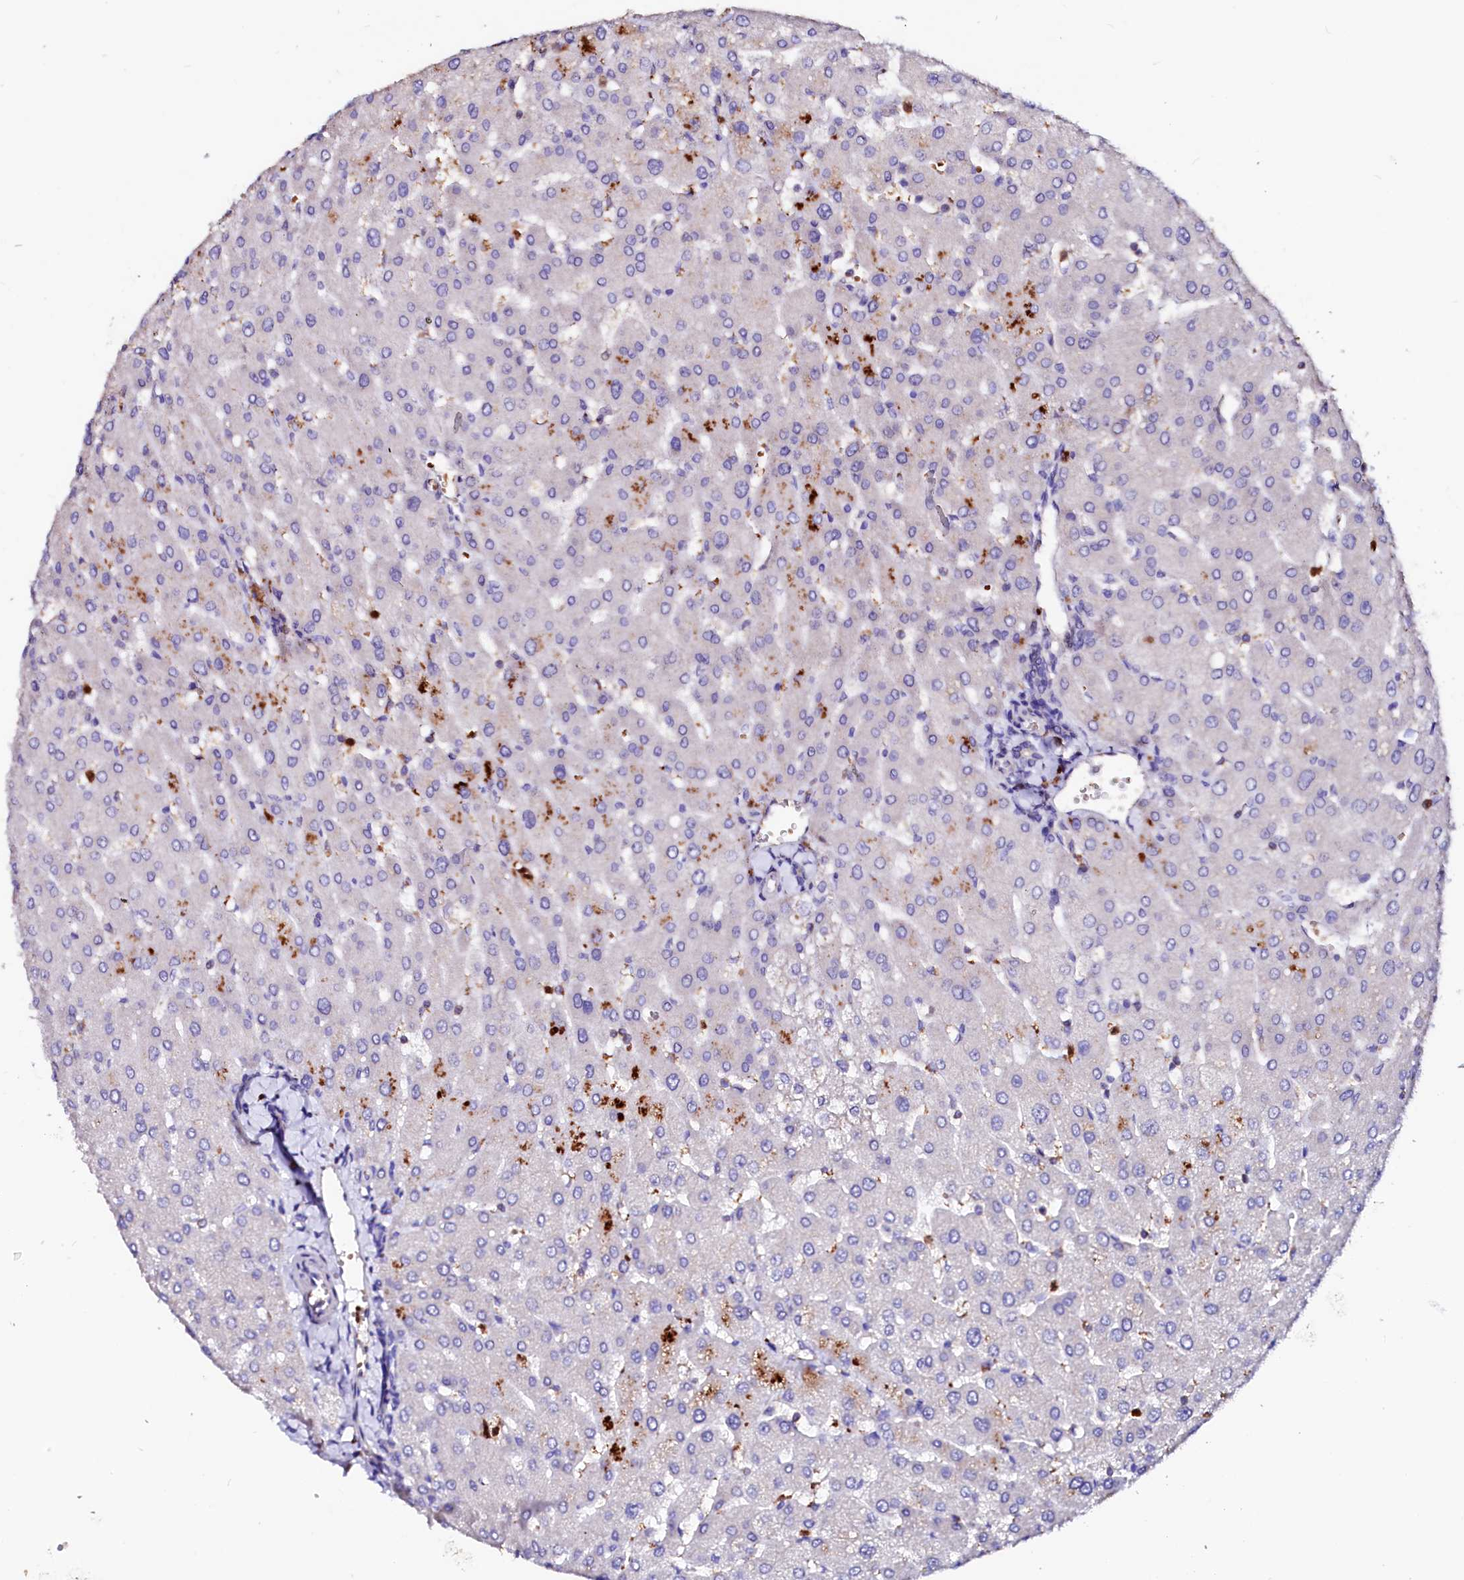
{"staining": {"intensity": "negative", "quantity": "none", "location": "none"}, "tissue": "liver", "cell_type": "Cholangiocytes", "image_type": "normal", "snomed": [{"axis": "morphology", "description": "Normal tissue, NOS"}, {"axis": "topography", "description": "Liver"}], "caption": "Image shows no protein staining in cholangiocytes of normal liver. Nuclei are stained in blue.", "gene": "RAB27A", "patient": {"sex": "male", "age": 55}}